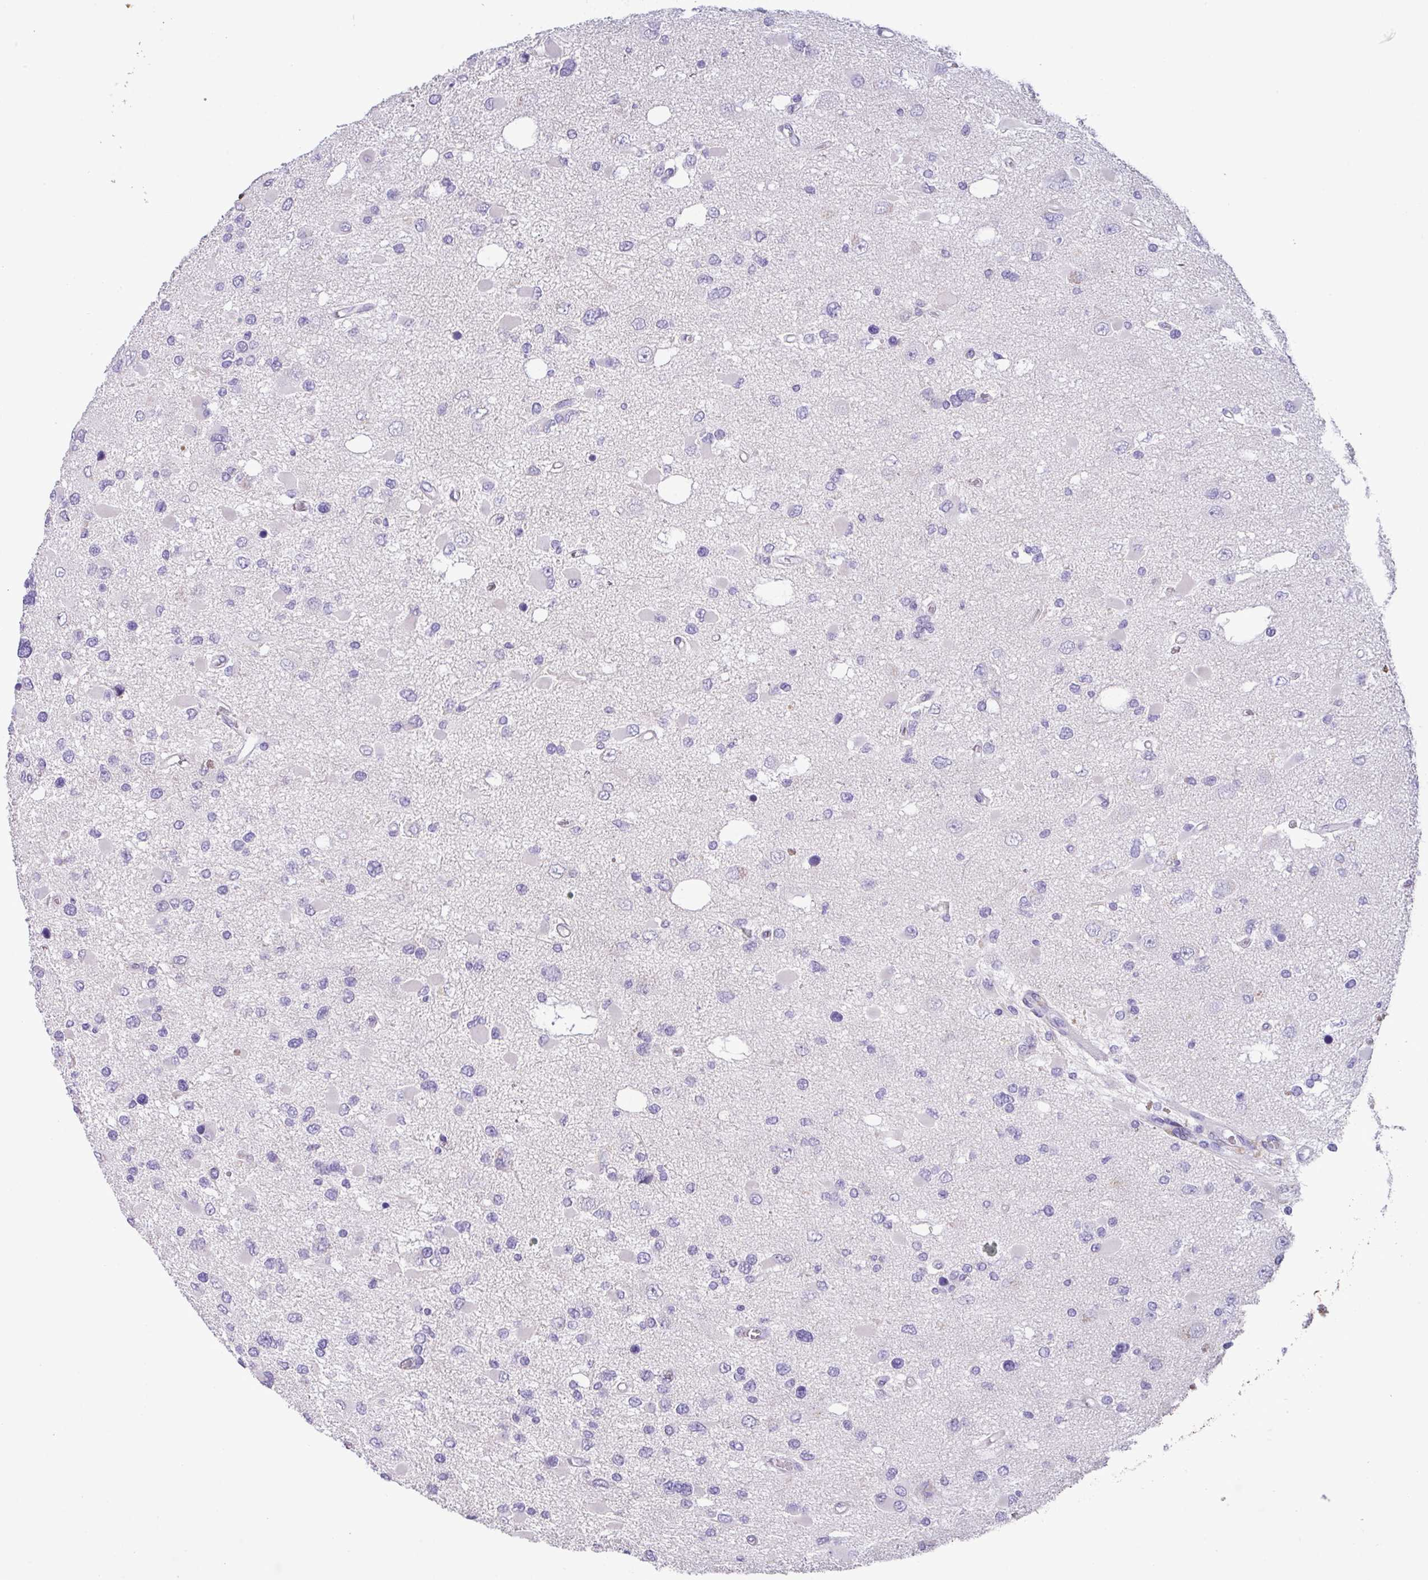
{"staining": {"intensity": "negative", "quantity": "none", "location": "none"}, "tissue": "glioma", "cell_type": "Tumor cells", "image_type": "cancer", "snomed": [{"axis": "morphology", "description": "Glioma, malignant, High grade"}, {"axis": "topography", "description": "Brain"}], "caption": "Immunohistochemical staining of human glioma demonstrates no significant expression in tumor cells.", "gene": "EPCAM", "patient": {"sex": "male", "age": 53}}